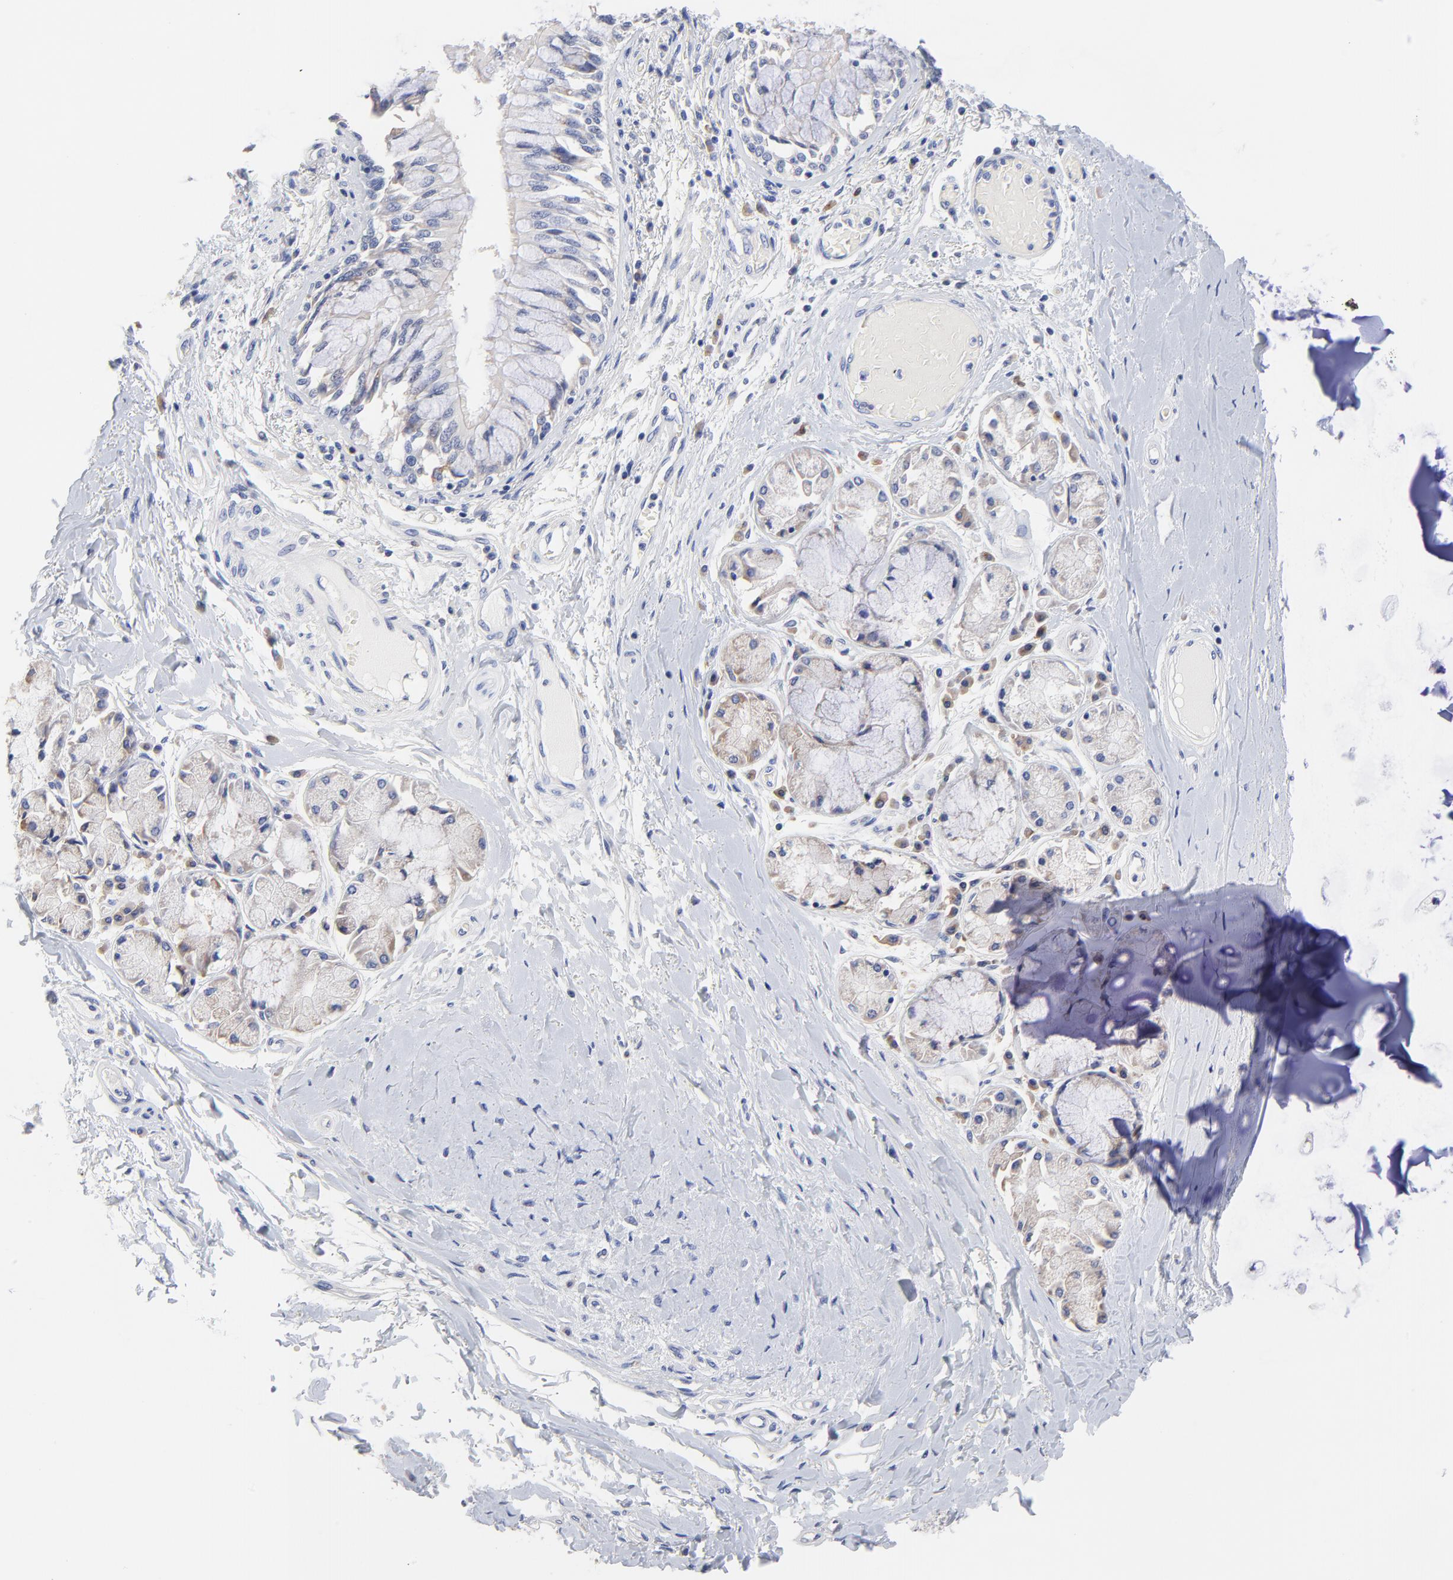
{"staining": {"intensity": "weak", "quantity": "<25%", "location": "cytoplasmic/membranous"}, "tissue": "bronchus", "cell_type": "Respiratory epithelial cells", "image_type": "normal", "snomed": [{"axis": "morphology", "description": "Normal tissue, NOS"}, {"axis": "topography", "description": "Cartilage tissue"}, {"axis": "topography", "description": "Bronchus"}, {"axis": "topography", "description": "Lung"}, {"axis": "topography", "description": "Peripheral nerve tissue"}], "caption": "Human bronchus stained for a protein using immunohistochemistry (IHC) demonstrates no expression in respiratory epithelial cells.", "gene": "LAX1", "patient": {"sex": "female", "age": 49}}